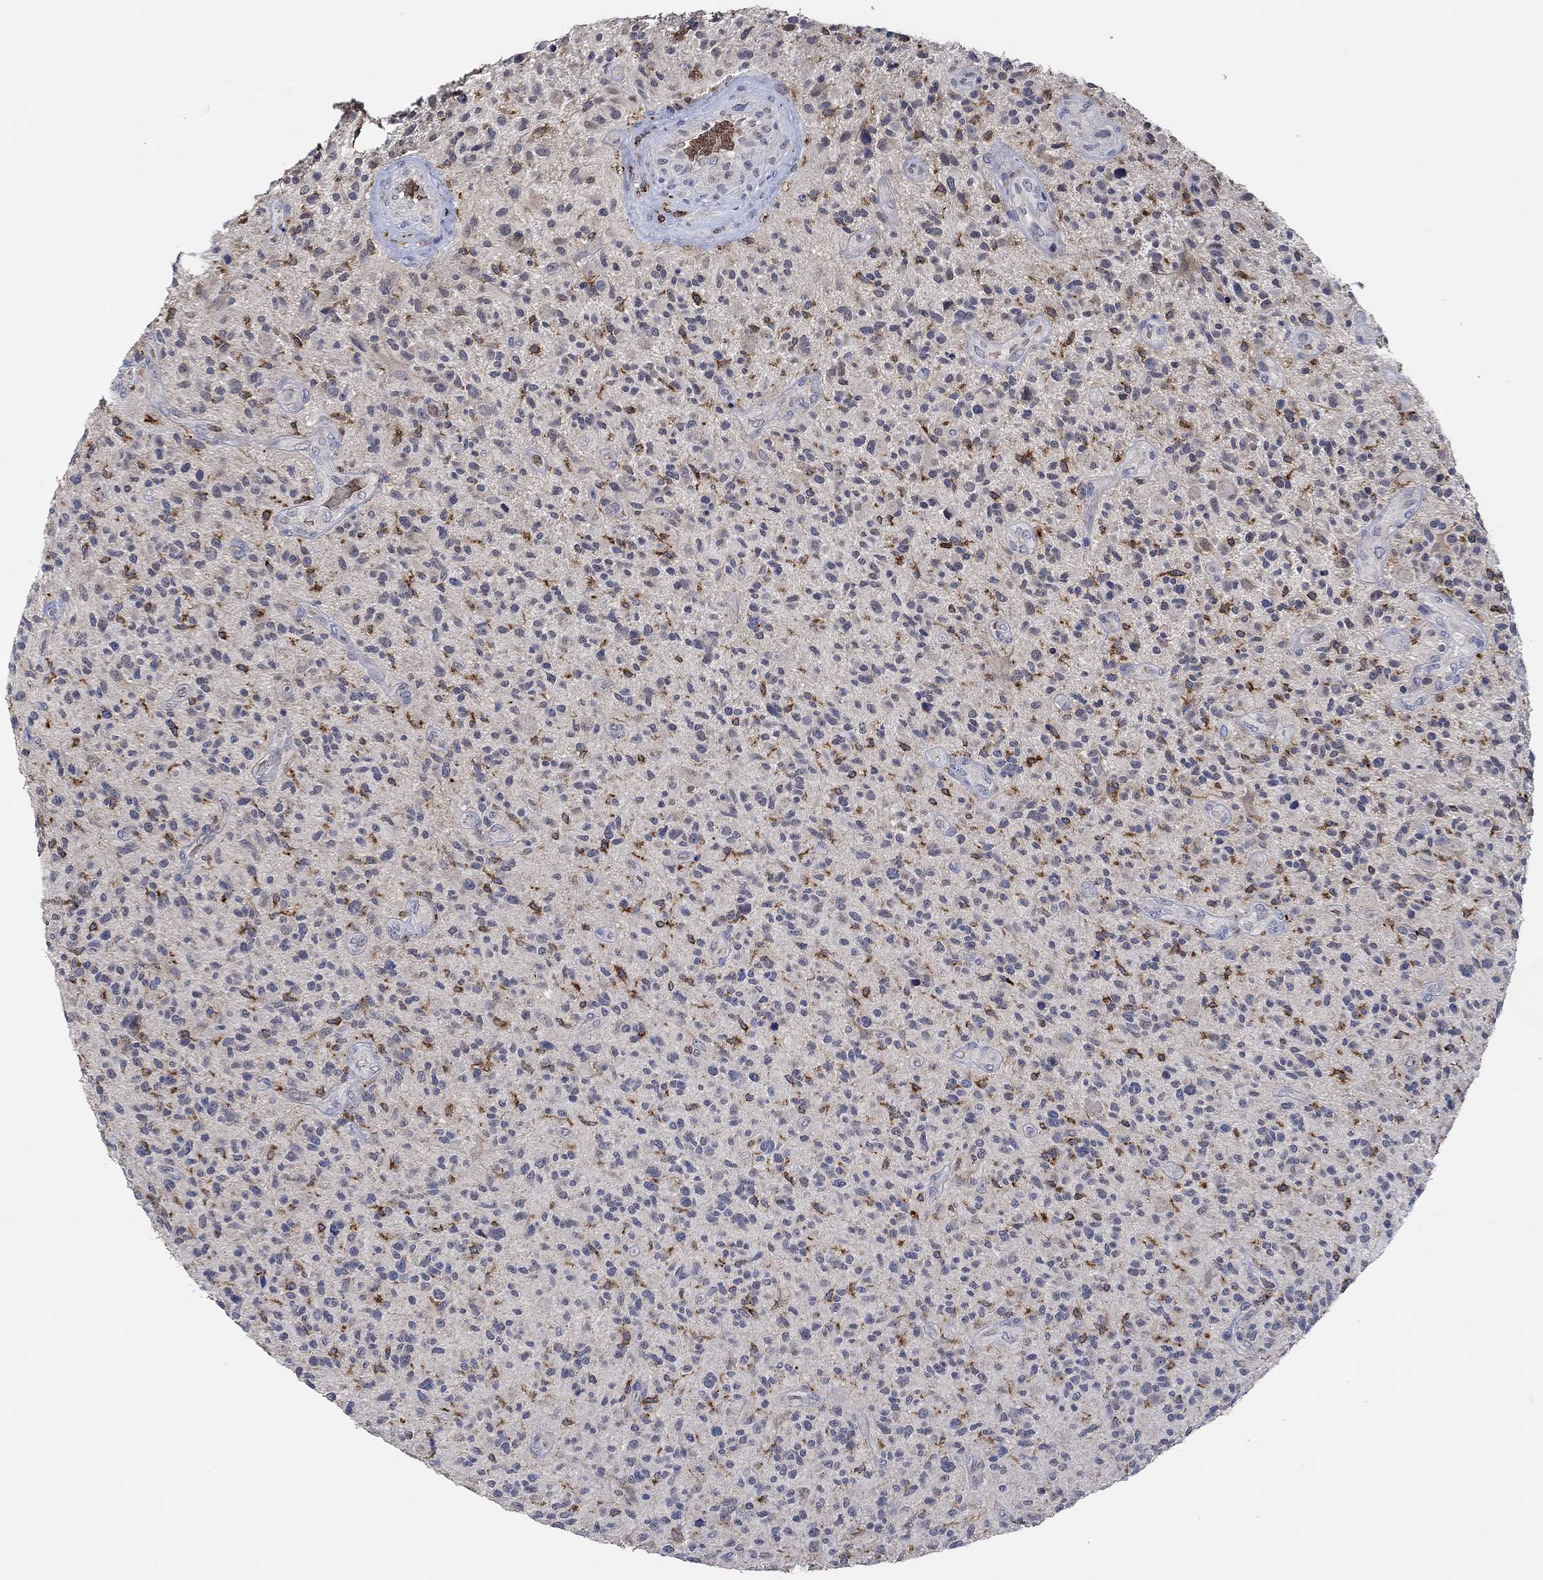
{"staining": {"intensity": "strong", "quantity": "<25%", "location": "cytoplasmic/membranous"}, "tissue": "glioma", "cell_type": "Tumor cells", "image_type": "cancer", "snomed": [{"axis": "morphology", "description": "Glioma, malignant, High grade"}, {"axis": "topography", "description": "Brain"}], "caption": "IHC image of human glioma stained for a protein (brown), which exhibits medium levels of strong cytoplasmic/membranous expression in about <25% of tumor cells.", "gene": "MPP1", "patient": {"sex": "male", "age": 47}}